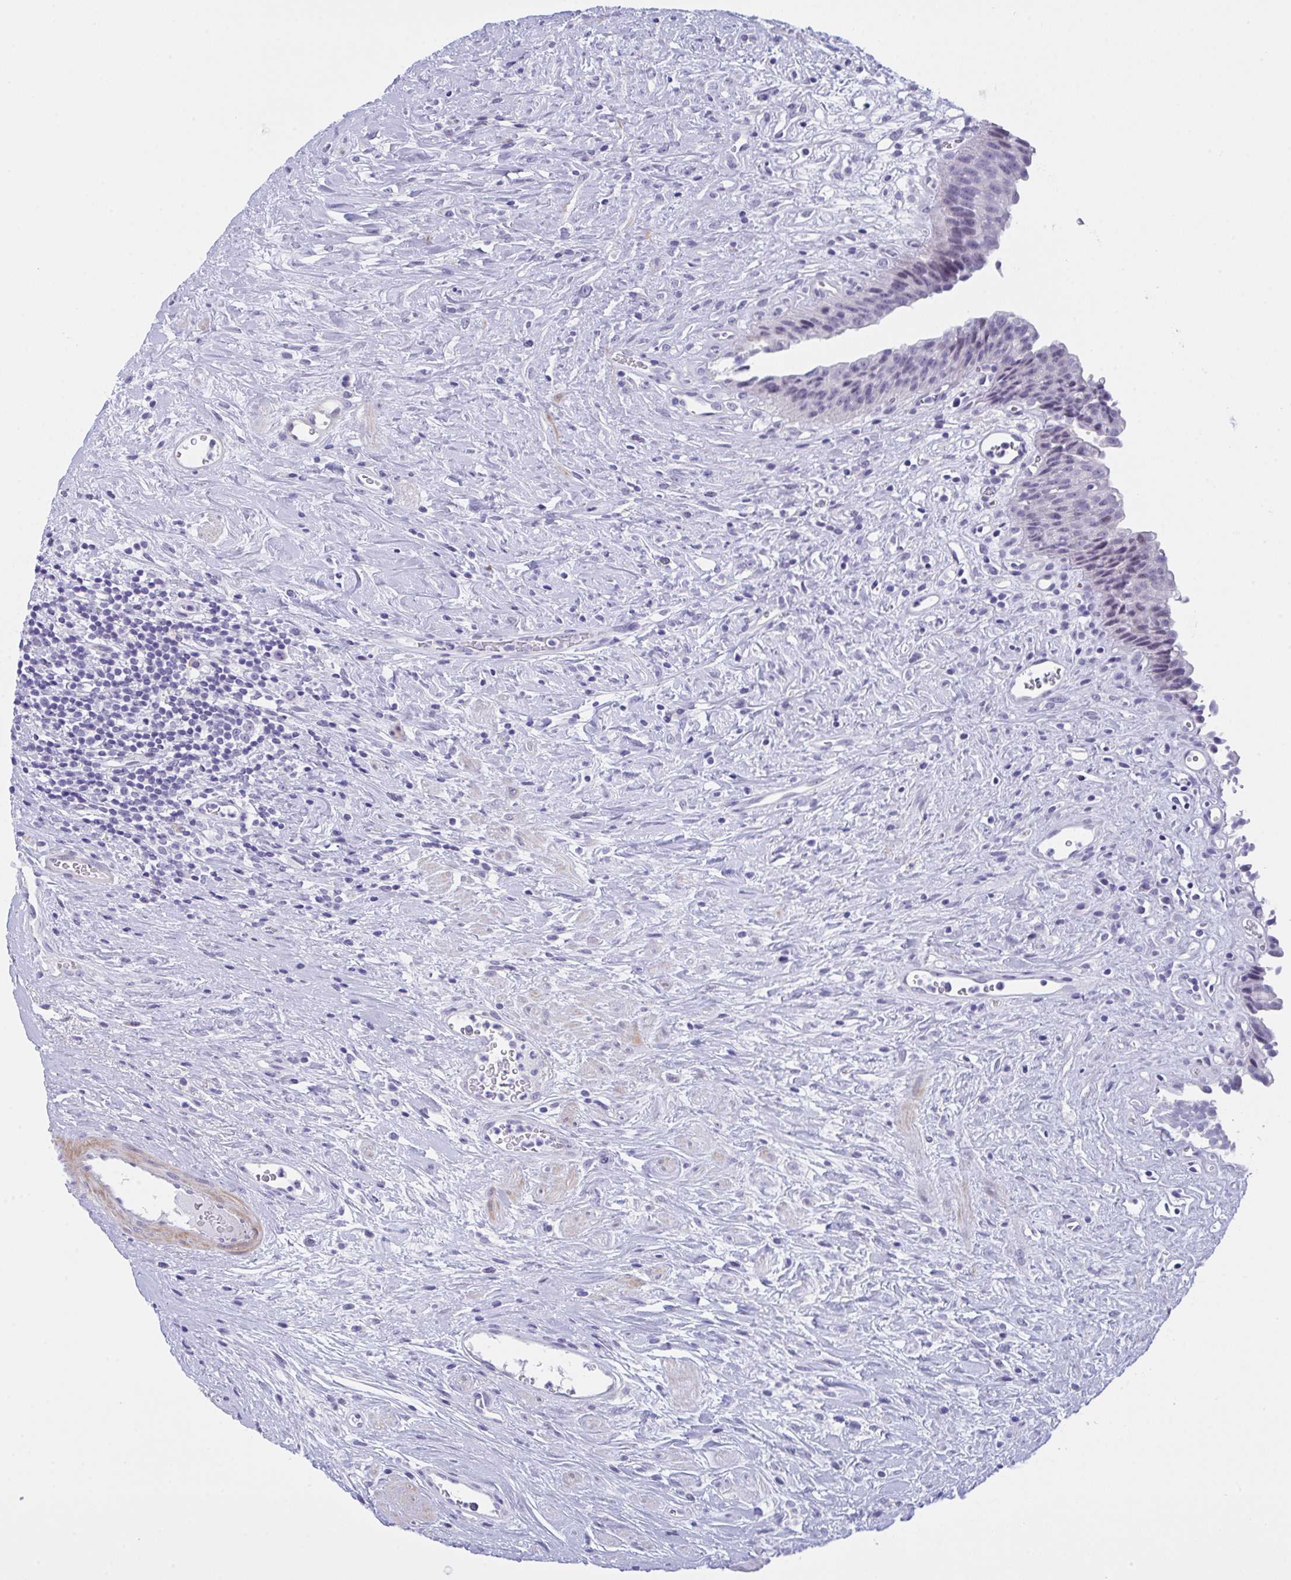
{"staining": {"intensity": "weak", "quantity": "<25%", "location": "nuclear"}, "tissue": "urinary bladder", "cell_type": "Urothelial cells", "image_type": "normal", "snomed": [{"axis": "morphology", "description": "Normal tissue, NOS"}, {"axis": "topography", "description": "Urinary bladder"}], "caption": "Urinary bladder stained for a protein using immunohistochemistry shows no staining urothelial cells.", "gene": "FBXL22", "patient": {"sex": "female", "age": 56}}